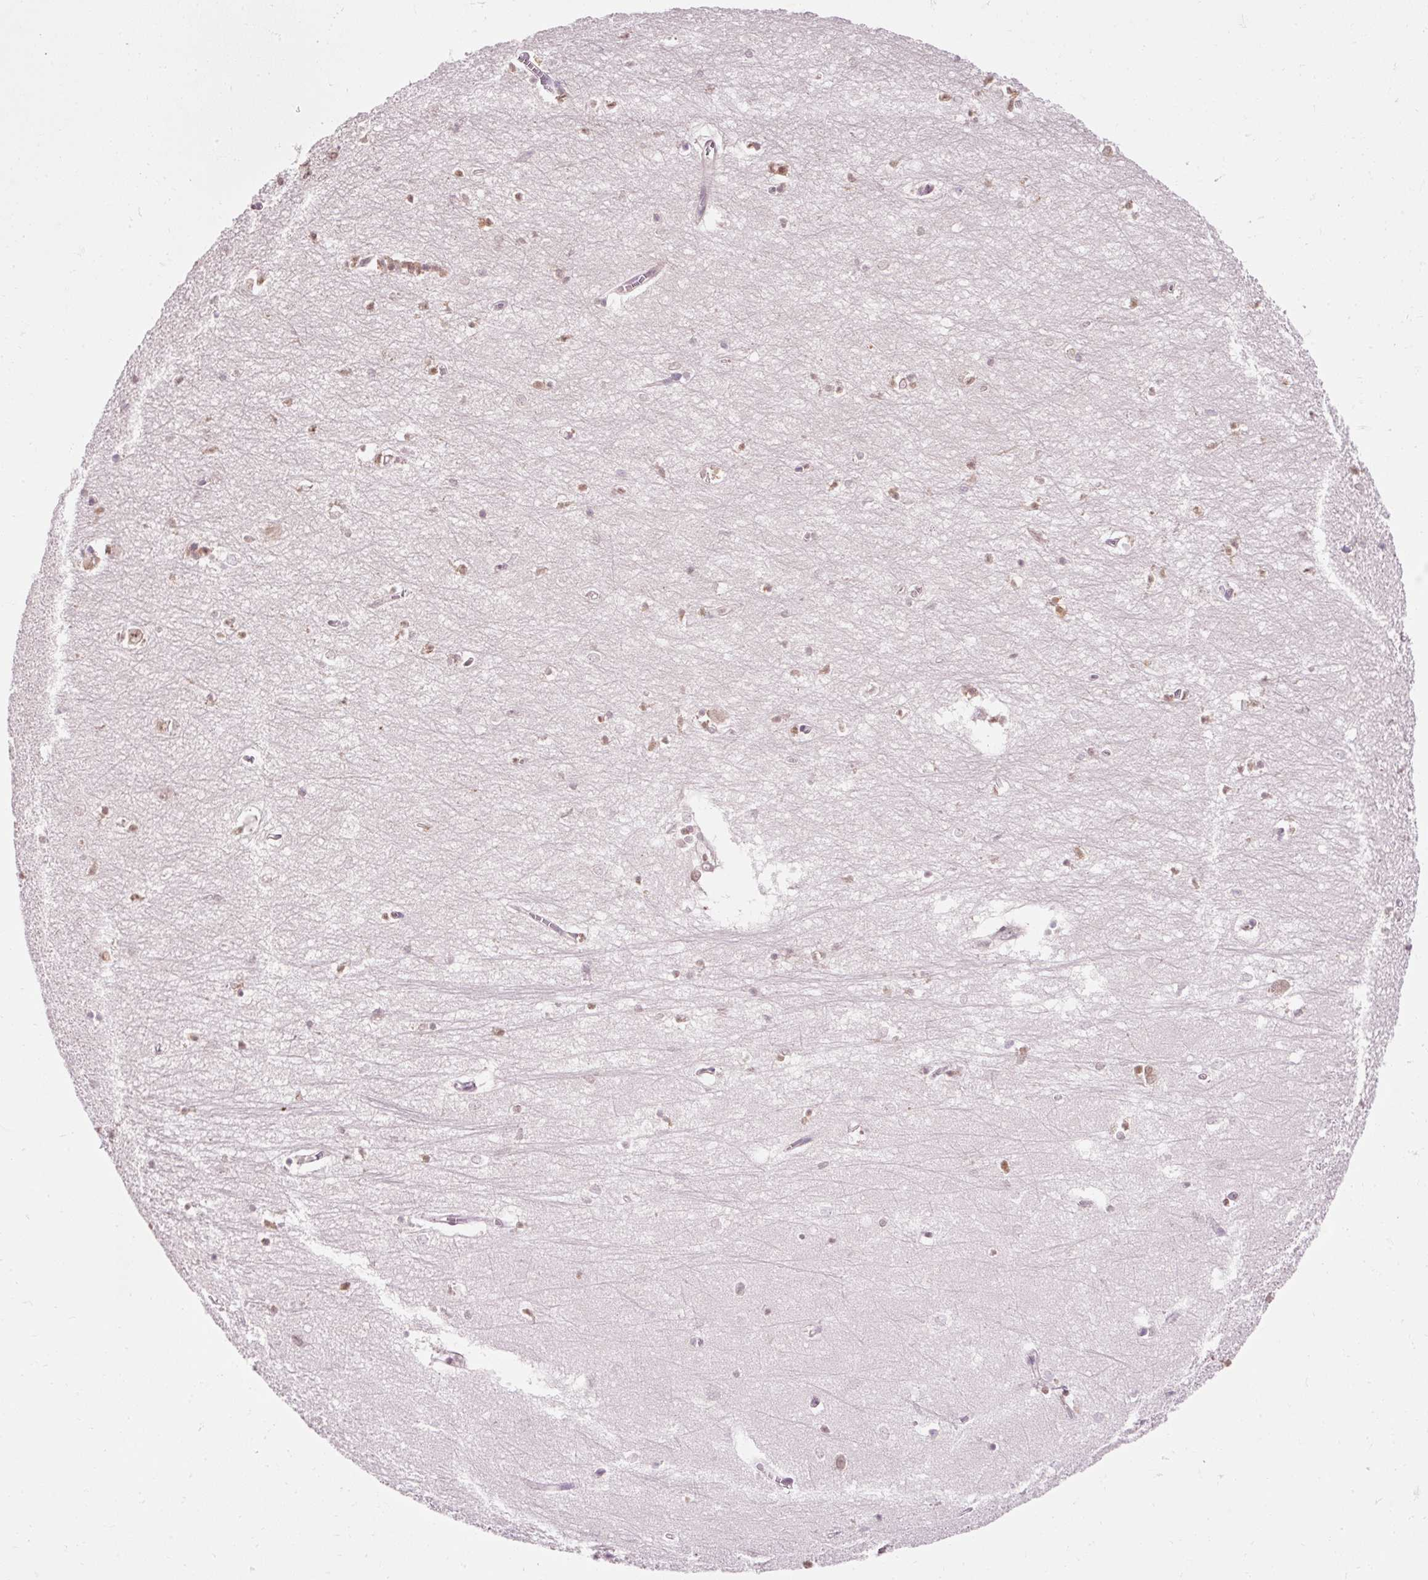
{"staining": {"intensity": "negative", "quantity": "none", "location": "none"}, "tissue": "hippocampus", "cell_type": "Glial cells", "image_type": "normal", "snomed": [{"axis": "morphology", "description": "Normal tissue, NOS"}, {"axis": "topography", "description": "Hippocampus"}], "caption": "Glial cells show no significant staining in unremarkable hippocampus.", "gene": "ZNF610", "patient": {"sex": "female", "age": 64}}